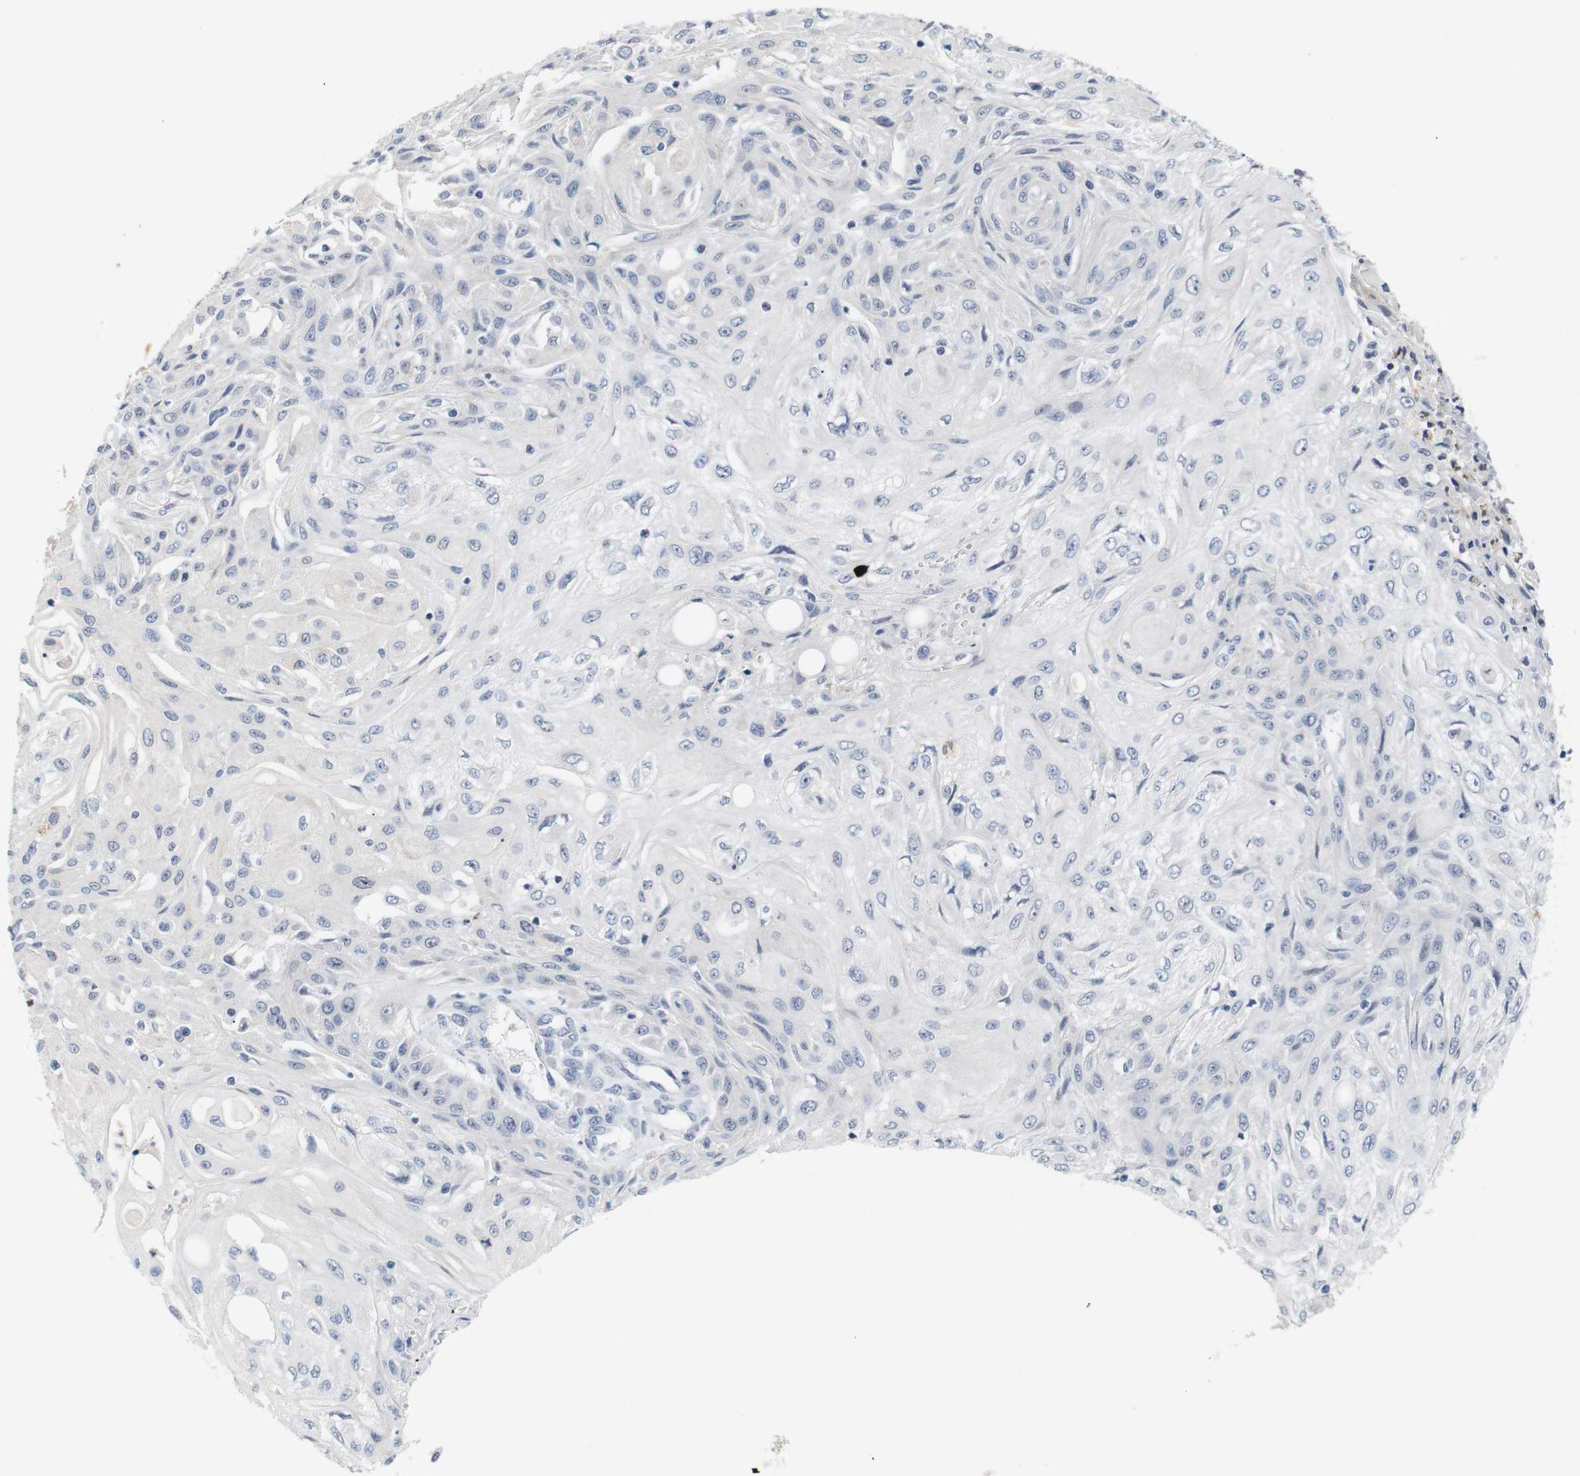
{"staining": {"intensity": "negative", "quantity": "none", "location": "none"}, "tissue": "skin cancer", "cell_type": "Tumor cells", "image_type": "cancer", "snomed": [{"axis": "morphology", "description": "Squamous cell carcinoma, NOS"}, {"axis": "topography", "description": "Skin"}], "caption": "Tumor cells show no significant positivity in skin squamous cell carcinoma.", "gene": "CYB561", "patient": {"sex": "male", "age": 75}}